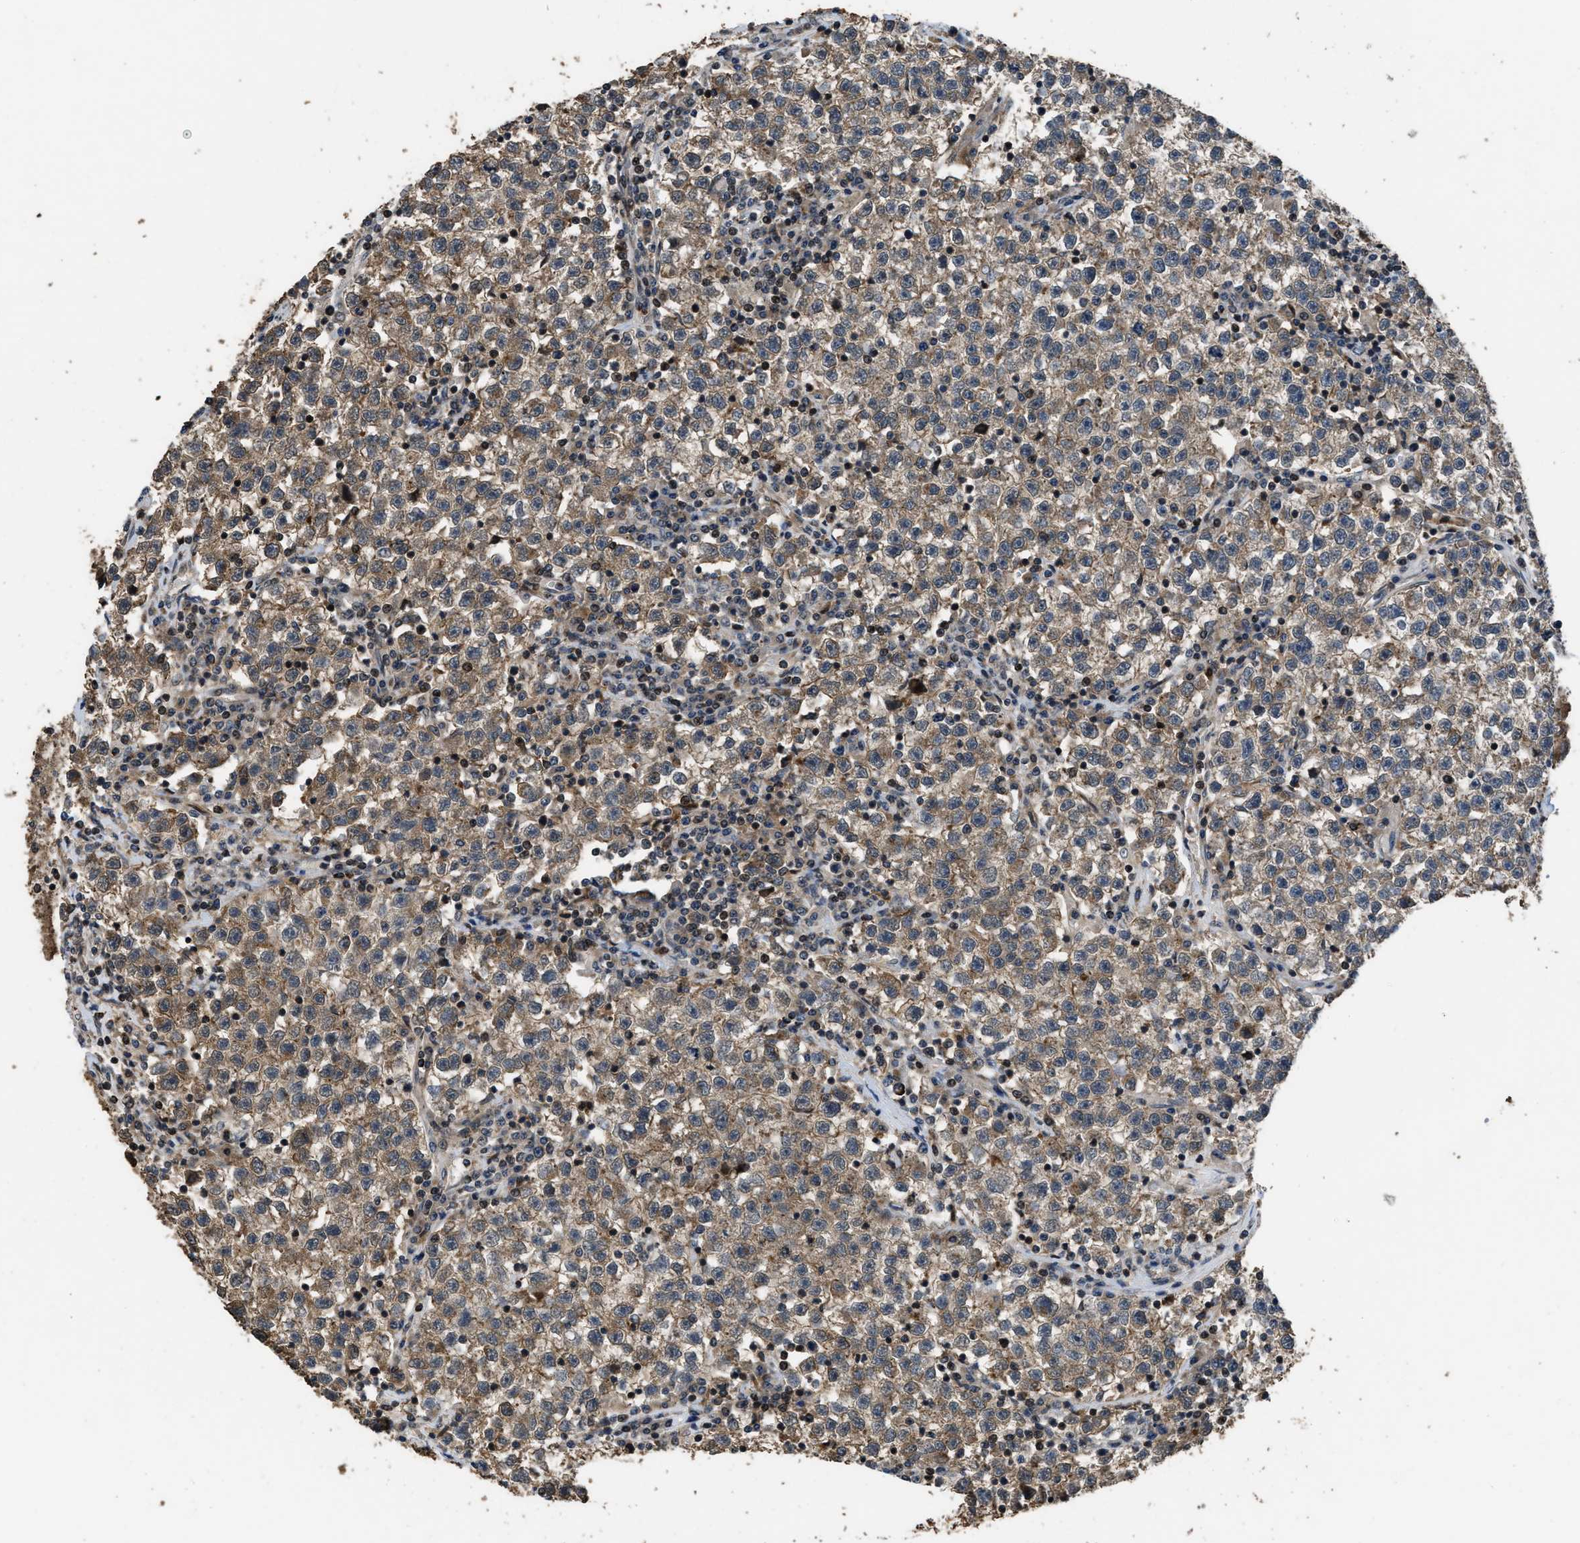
{"staining": {"intensity": "moderate", "quantity": ">75%", "location": "cytoplasmic/membranous"}, "tissue": "testis cancer", "cell_type": "Tumor cells", "image_type": "cancer", "snomed": [{"axis": "morphology", "description": "Seminoma, NOS"}, {"axis": "topography", "description": "Testis"}], "caption": "This image exhibits testis cancer stained with IHC to label a protein in brown. The cytoplasmic/membranous of tumor cells show moderate positivity for the protein. Nuclei are counter-stained blue.", "gene": "CTBS", "patient": {"sex": "male", "age": 22}}